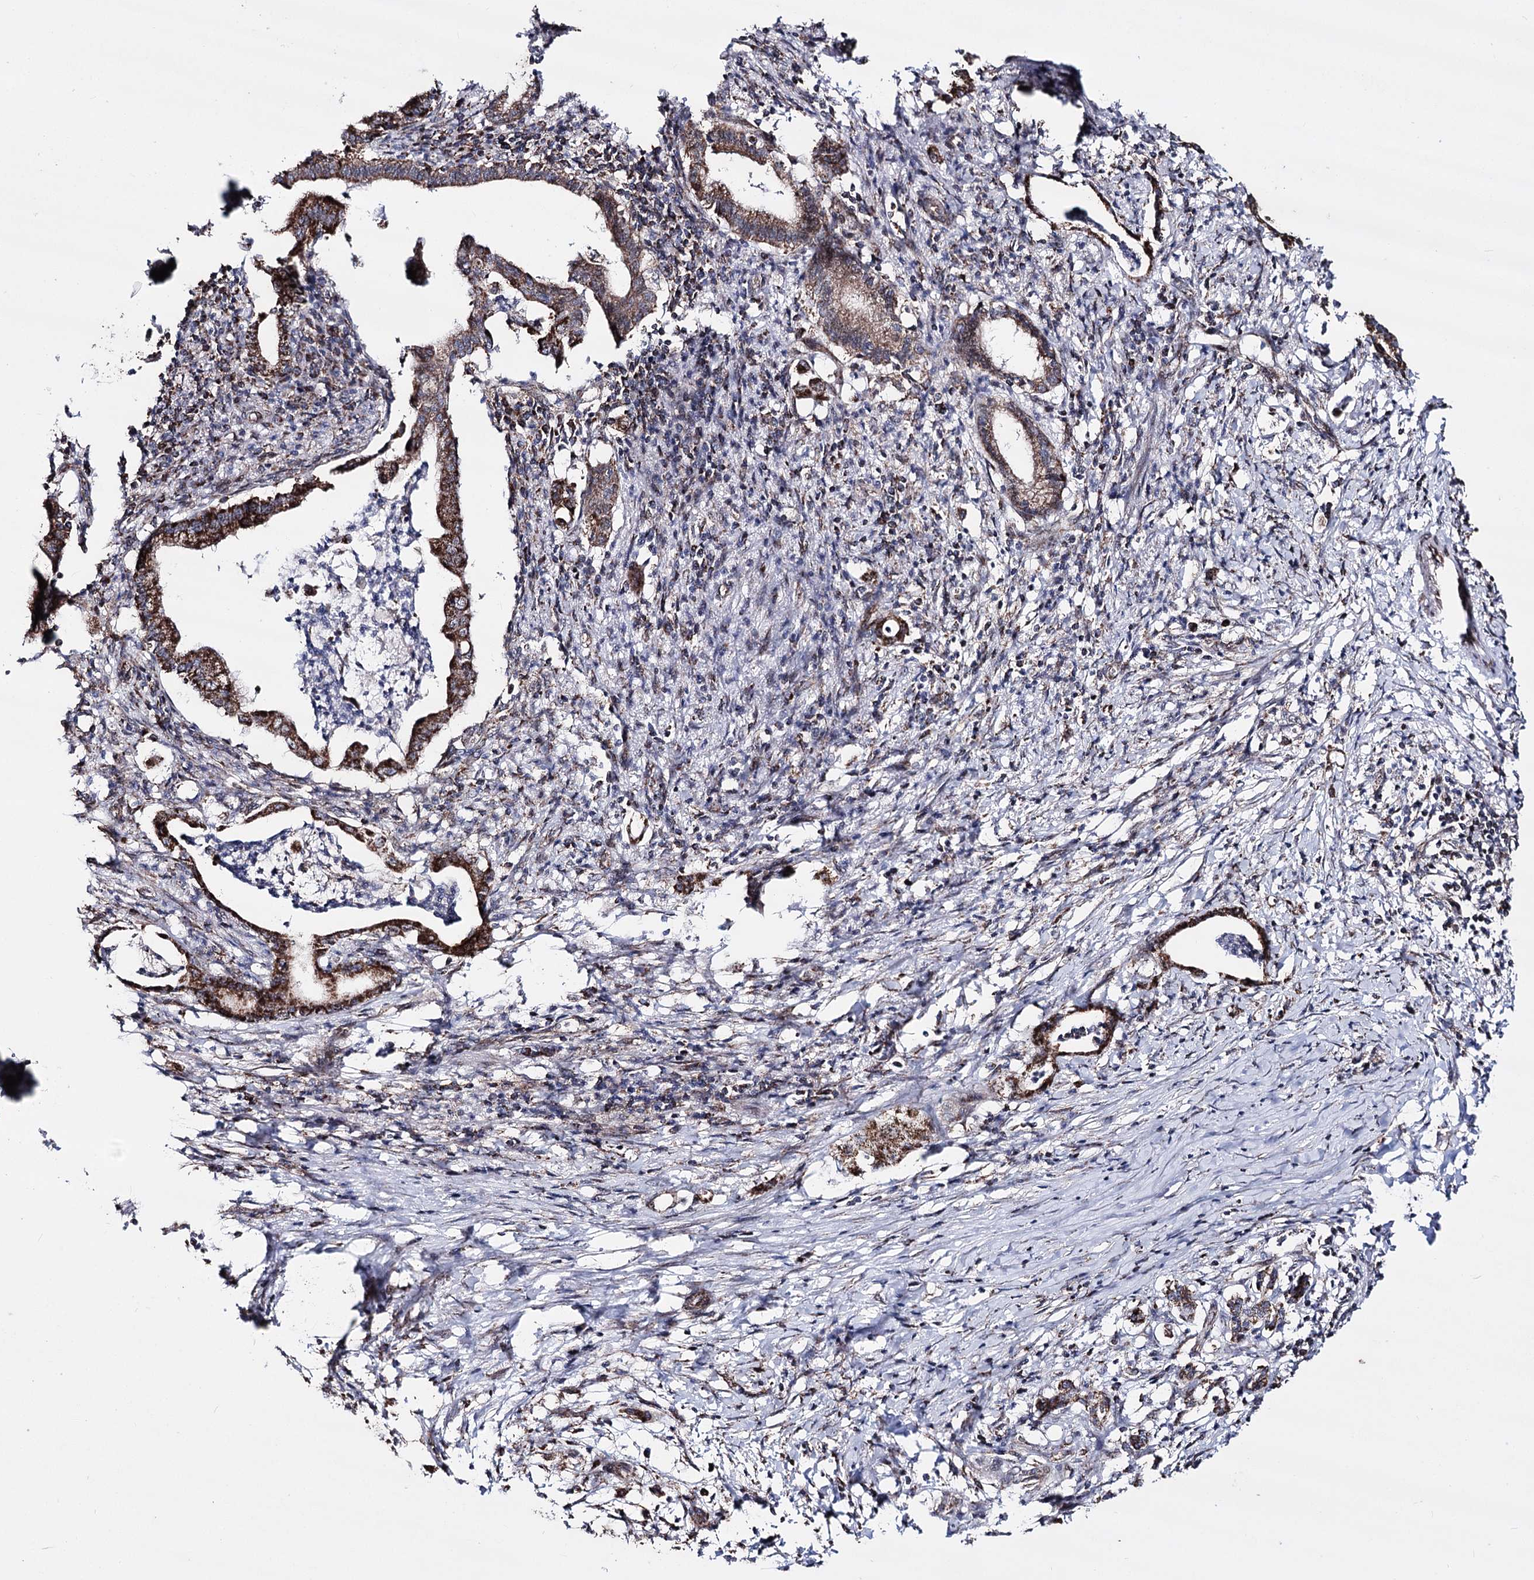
{"staining": {"intensity": "strong", "quantity": ">75%", "location": "cytoplasmic/membranous"}, "tissue": "pancreatic cancer", "cell_type": "Tumor cells", "image_type": "cancer", "snomed": [{"axis": "morphology", "description": "Adenocarcinoma, NOS"}, {"axis": "topography", "description": "Pancreas"}], "caption": "This is an image of IHC staining of adenocarcinoma (pancreatic), which shows strong positivity in the cytoplasmic/membranous of tumor cells.", "gene": "CREB3L4", "patient": {"sex": "female", "age": 55}}